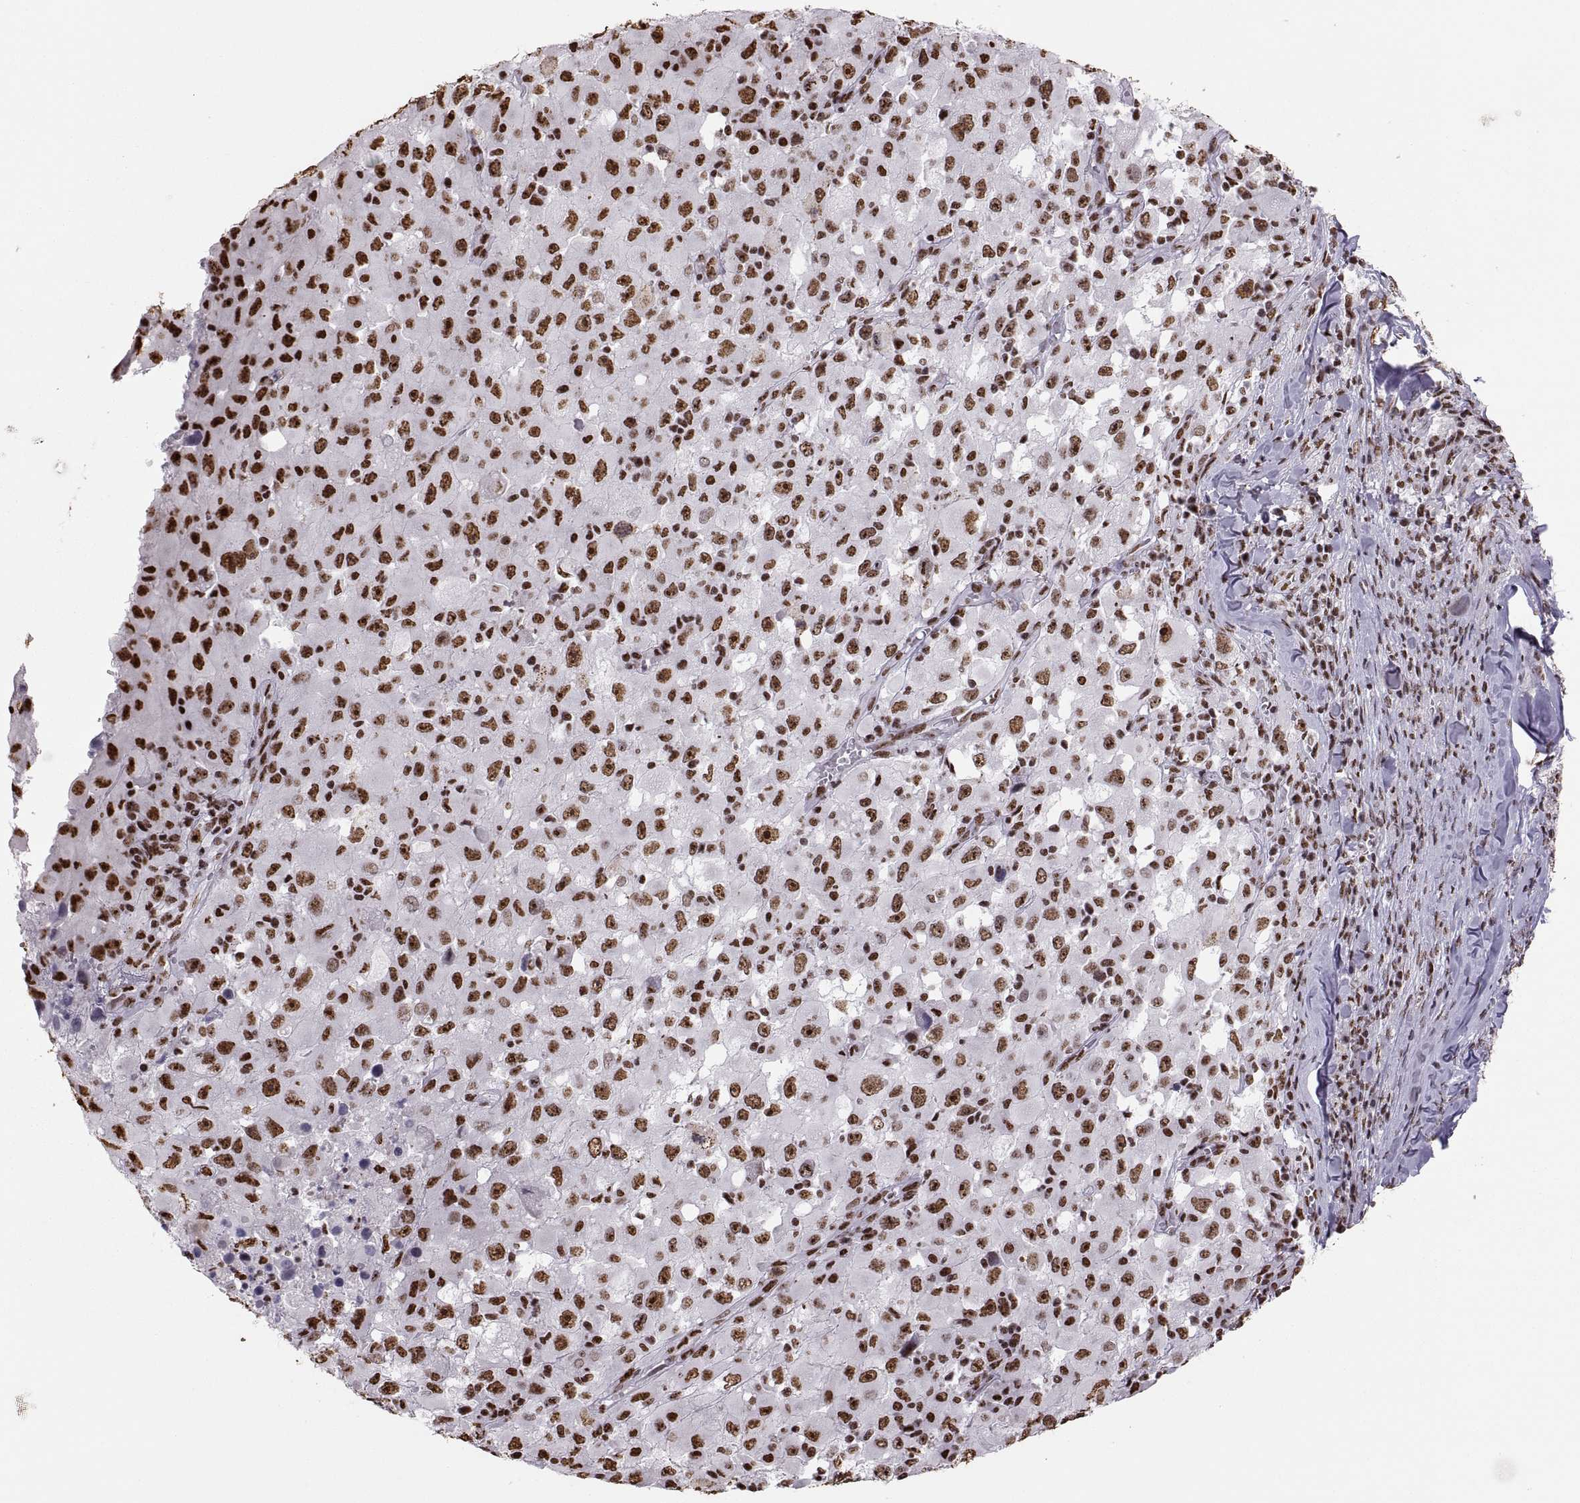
{"staining": {"intensity": "strong", "quantity": "25%-75%", "location": "nuclear"}, "tissue": "melanoma", "cell_type": "Tumor cells", "image_type": "cancer", "snomed": [{"axis": "morphology", "description": "Malignant melanoma, Metastatic site"}, {"axis": "topography", "description": "Soft tissue"}], "caption": "A brown stain highlights strong nuclear staining of a protein in human malignant melanoma (metastatic site) tumor cells. (brown staining indicates protein expression, while blue staining denotes nuclei).", "gene": "SNAI1", "patient": {"sex": "male", "age": 50}}